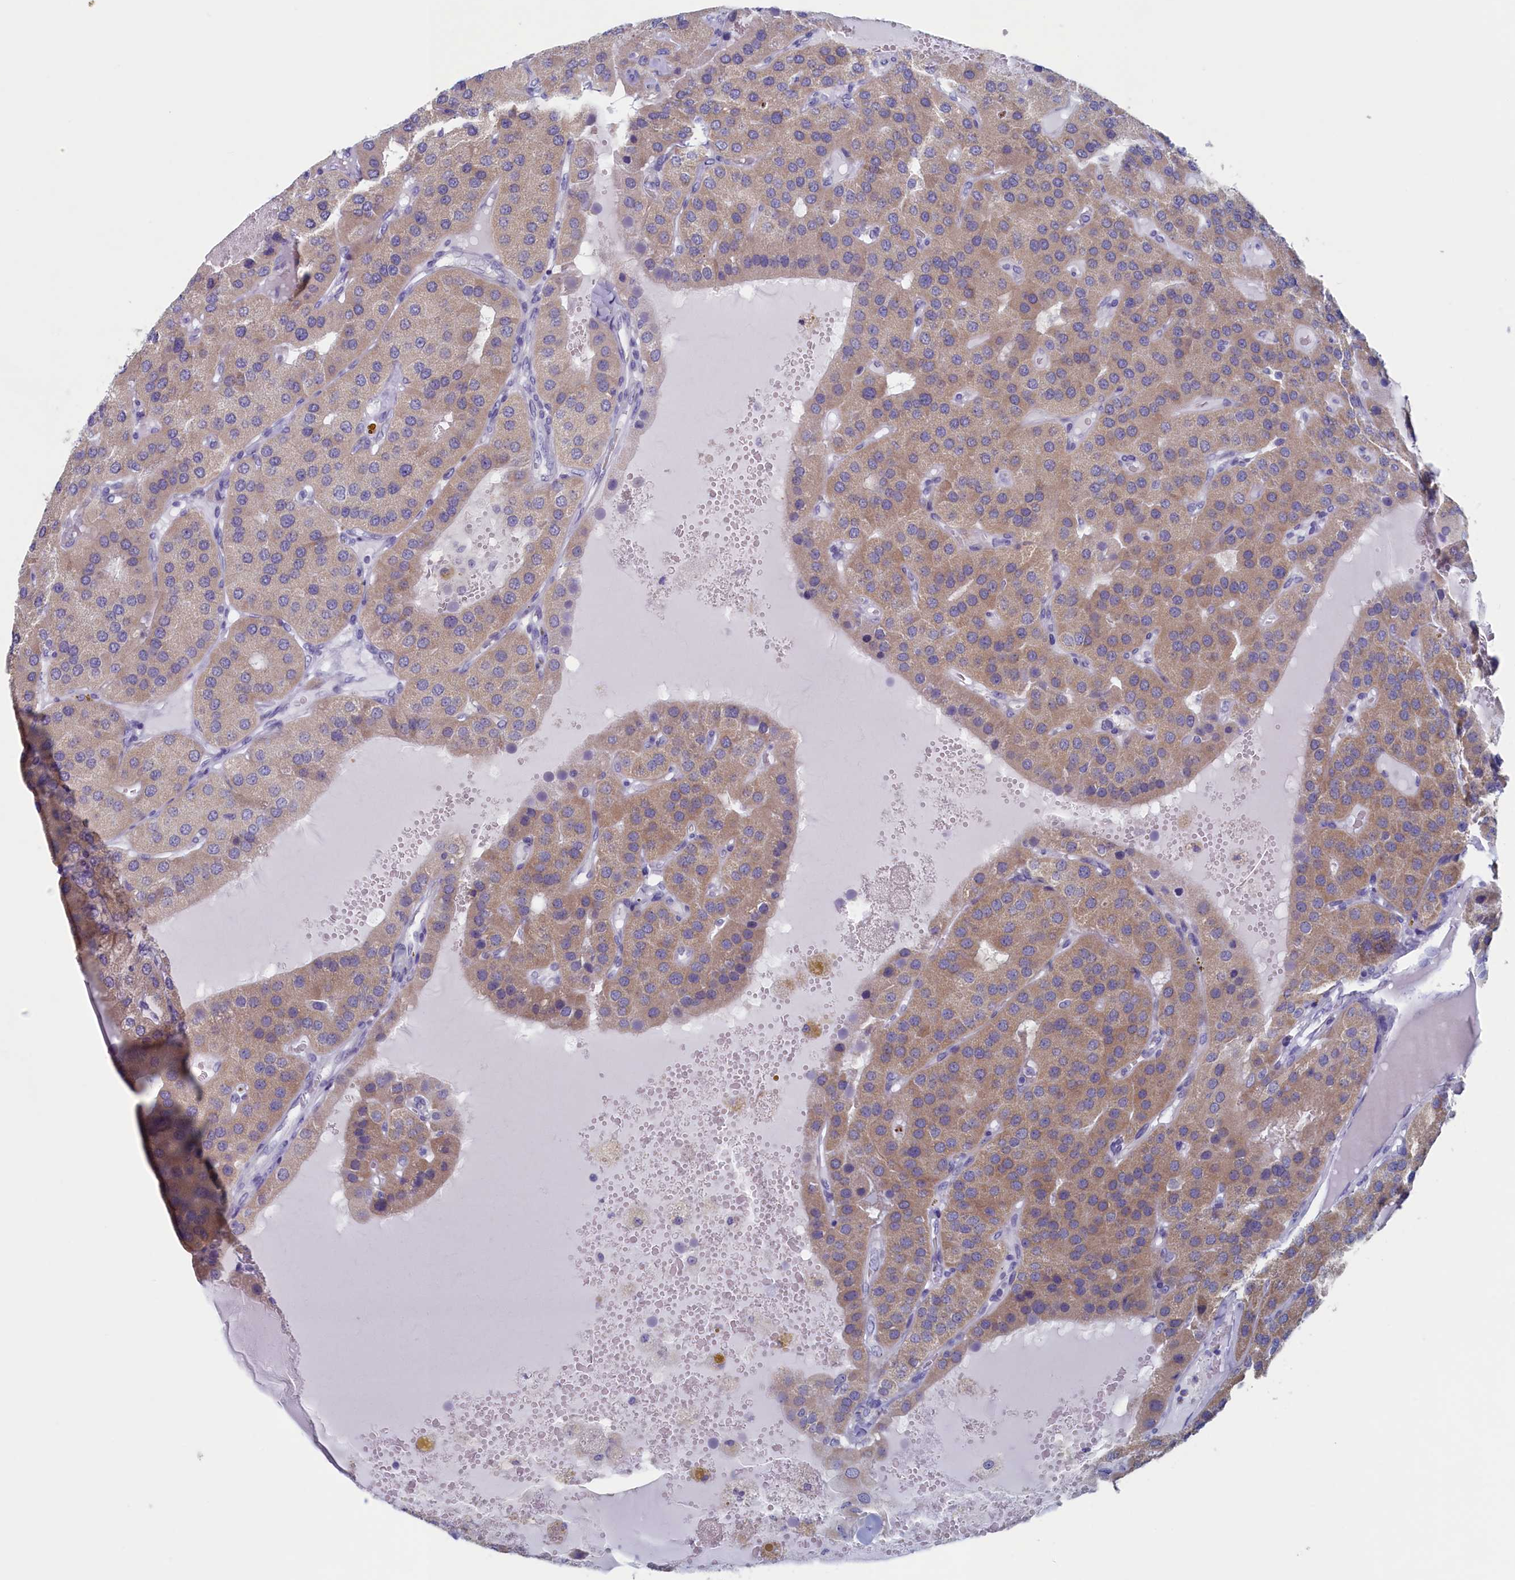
{"staining": {"intensity": "weak", "quantity": ">75%", "location": "cytoplasmic/membranous"}, "tissue": "parathyroid gland", "cell_type": "Glandular cells", "image_type": "normal", "snomed": [{"axis": "morphology", "description": "Normal tissue, NOS"}, {"axis": "morphology", "description": "Adenoma, NOS"}, {"axis": "topography", "description": "Parathyroid gland"}], "caption": "Parathyroid gland was stained to show a protein in brown. There is low levels of weak cytoplasmic/membranous positivity in about >75% of glandular cells. The protein of interest is shown in brown color, while the nuclei are stained blue.", "gene": "WDR76", "patient": {"sex": "female", "age": 86}}